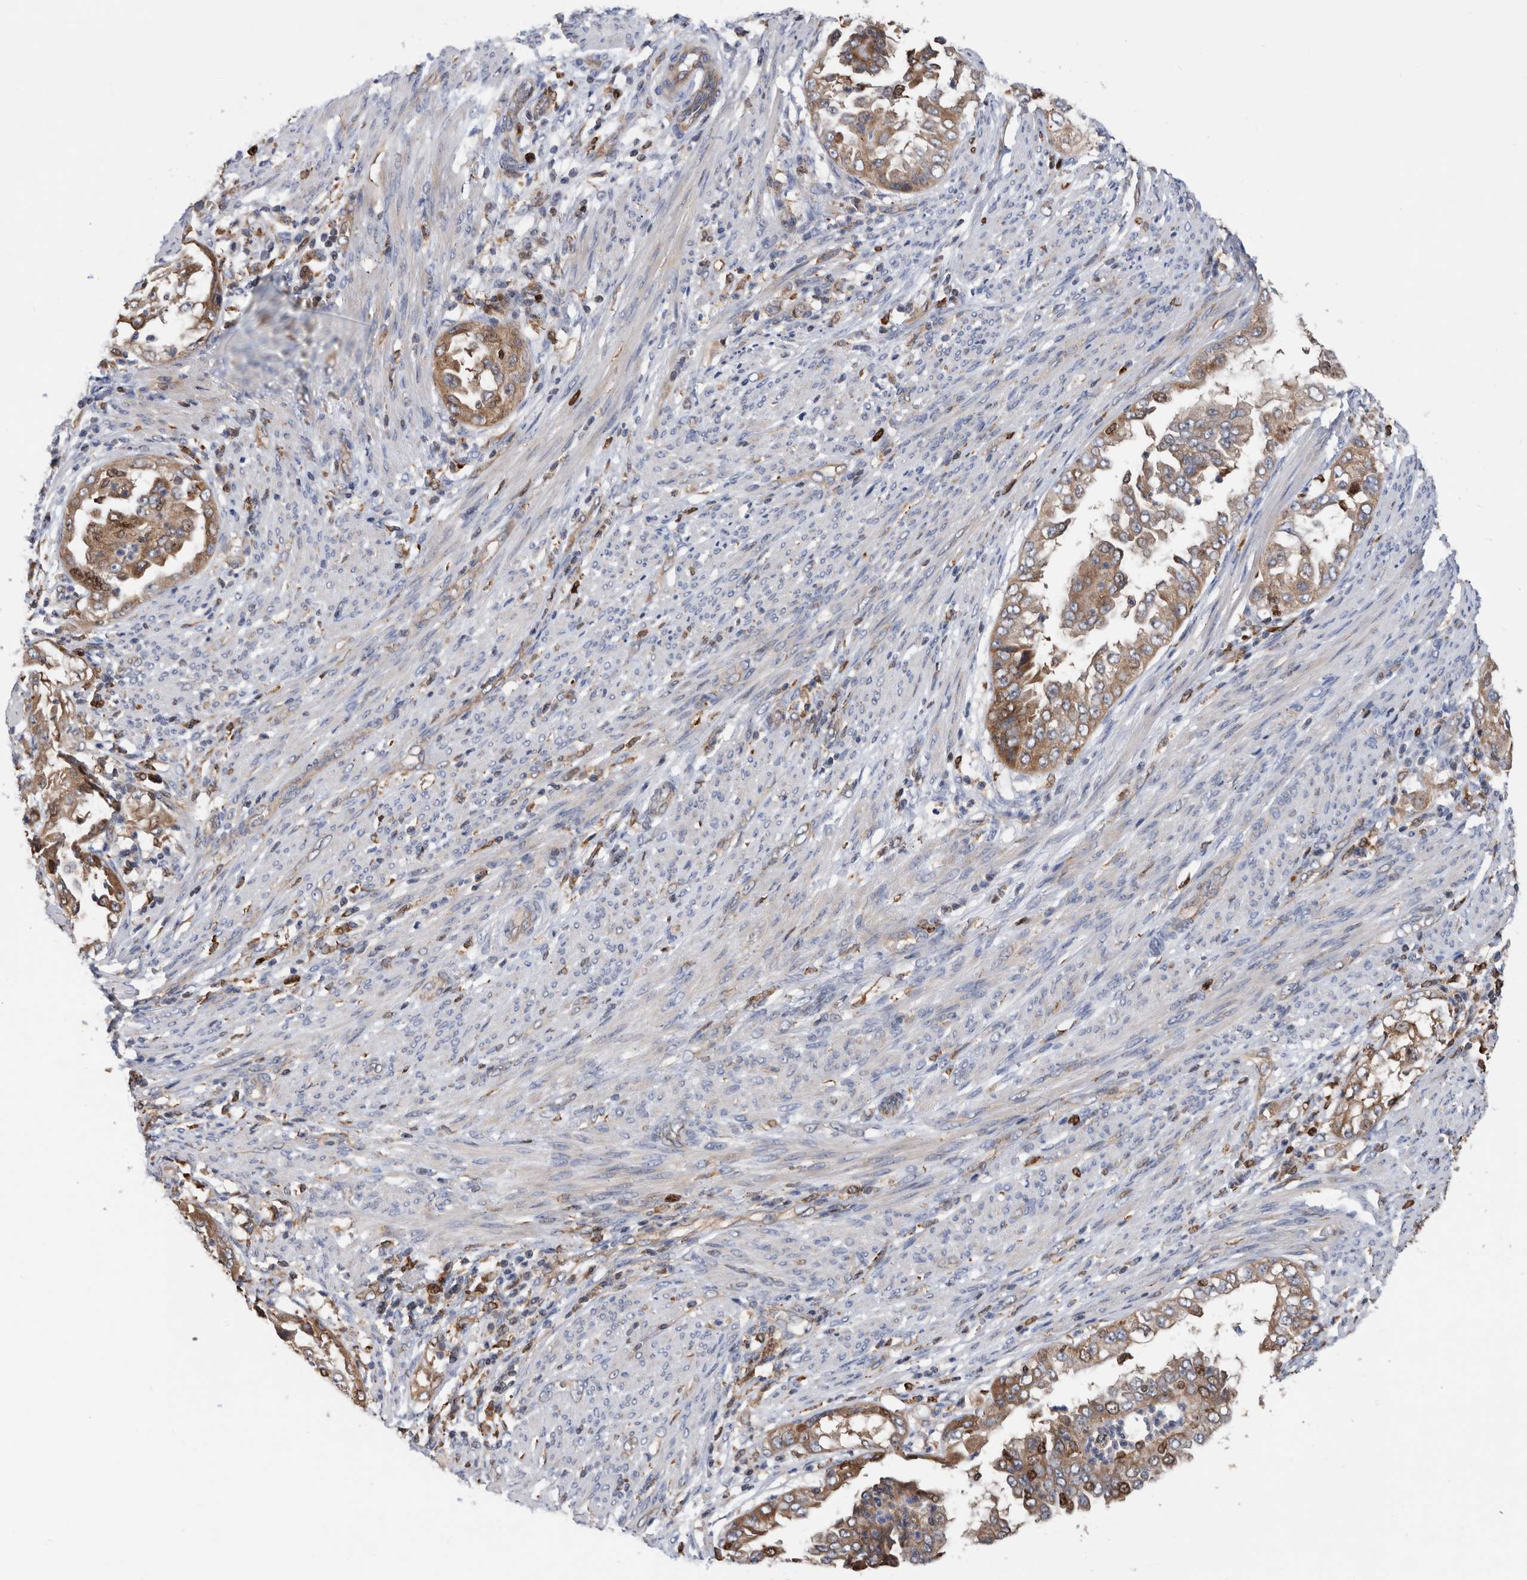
{"staining": {"intensity": "moderate", "quantity": ">75%", "location": "cytoplasmic/membranous"}, "tissue": "endometrial cancer", "cell_type": "Tumor cells", "image_type": "cancer", "snomed": [{"axis": "morphology", "description": "Adenocarcinoma, NOS"}, {"axis": "topography", "description": "Endometrium"}], "caption": "Brown immunohistochemical staining in human endometrial cancer shows moderate cytoplasmic/membranous expression in approximately >75% of tumor cells.", "gene": "ATAD2", "patient": {"sex": "female", "age": 85}}